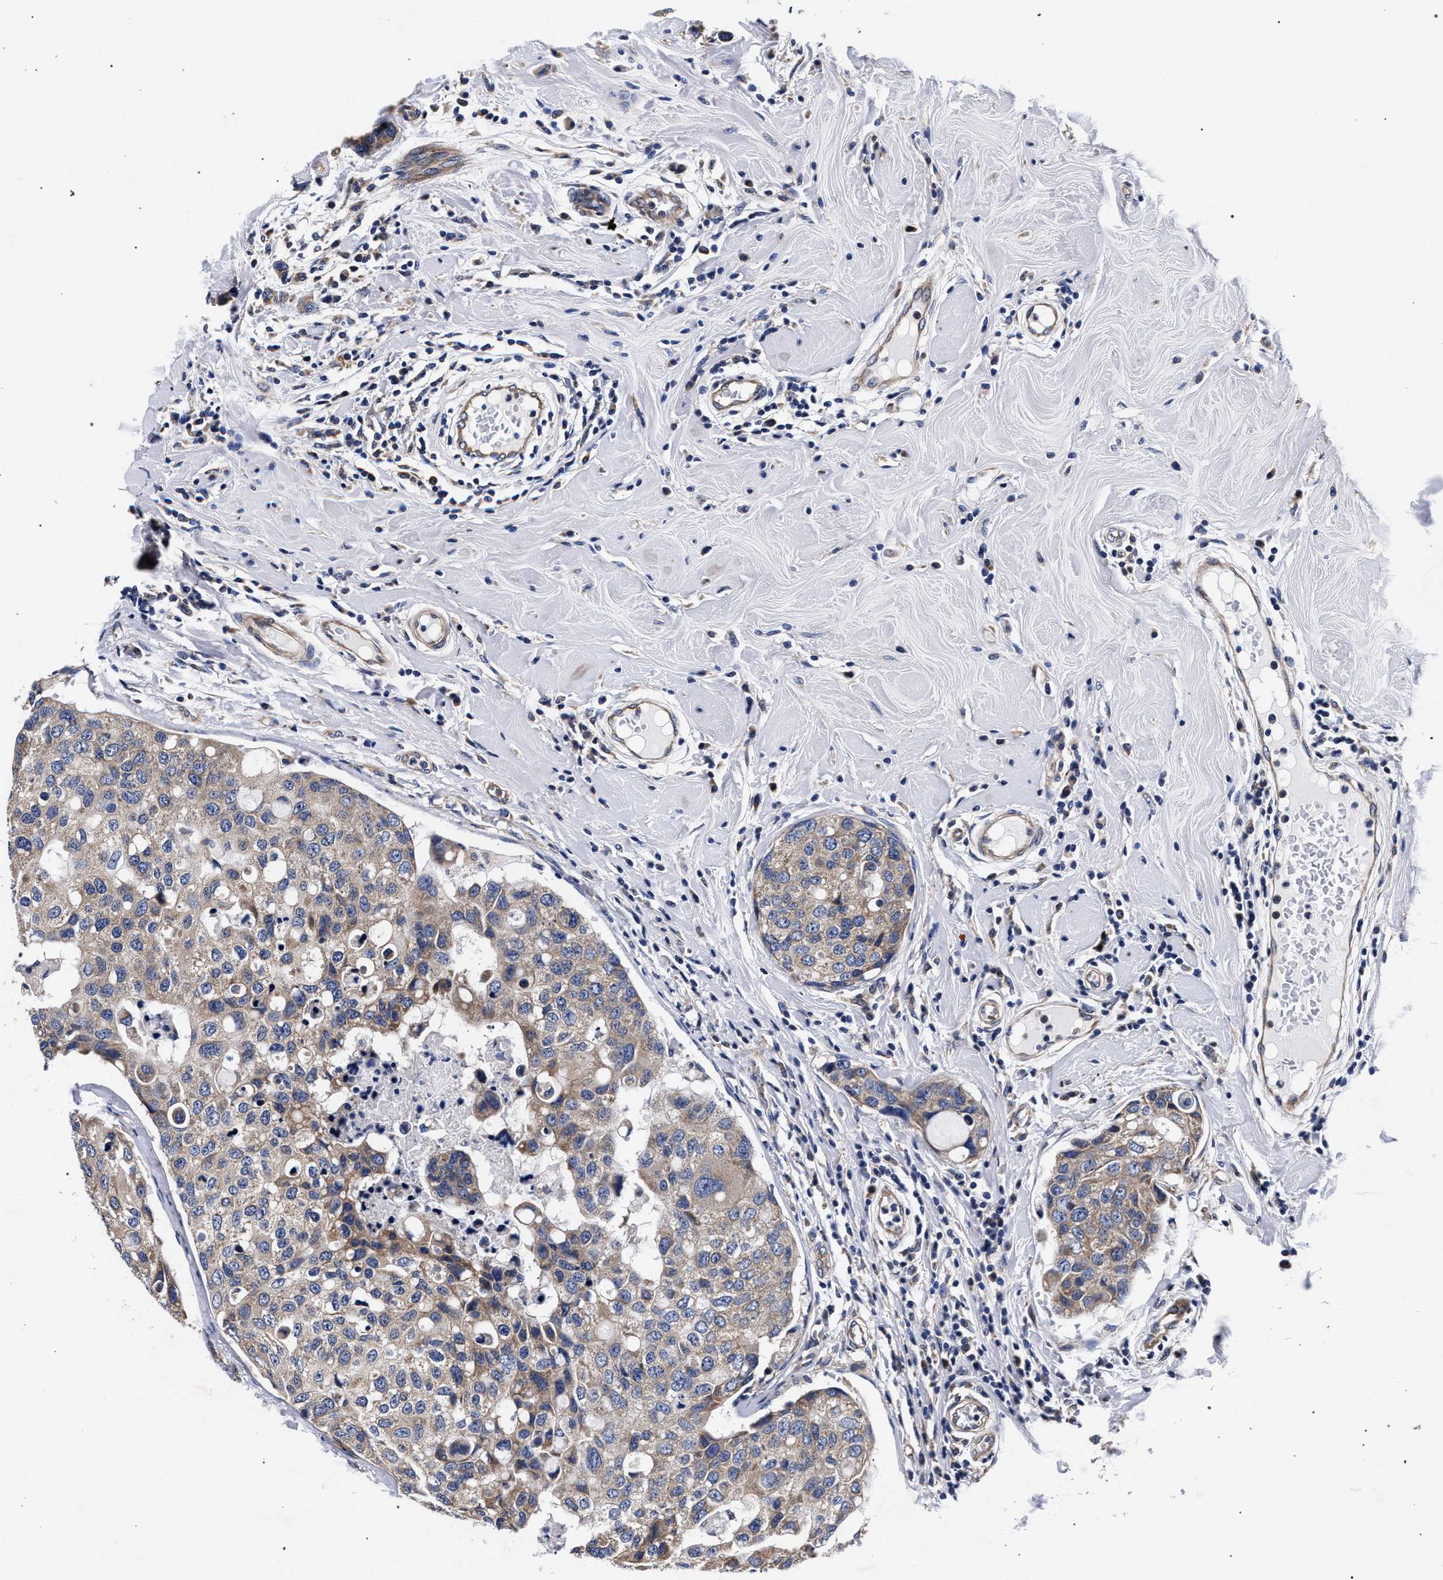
{"staining": {"intensity": "moderate", "quantity": ">75%", "location": "cytoplasmic/membranous"}, "tissue": "breast cancer", "cell_type": "Tumor cells", "image_type": "cancer", "snomed": [{"axis": "morphology", "description": "Duct carcinoma"}, {"axis": "topography", "description": "Breast"}], "caption": "The histopathology image displays staining of breast infiltrating ductal carcinoma, revealing moderate cytoplasmic/membranous protein expression (brown color) within tumor cells.", "gene": "CFAP95", "patient": {"sex": "female", "age": 27}}